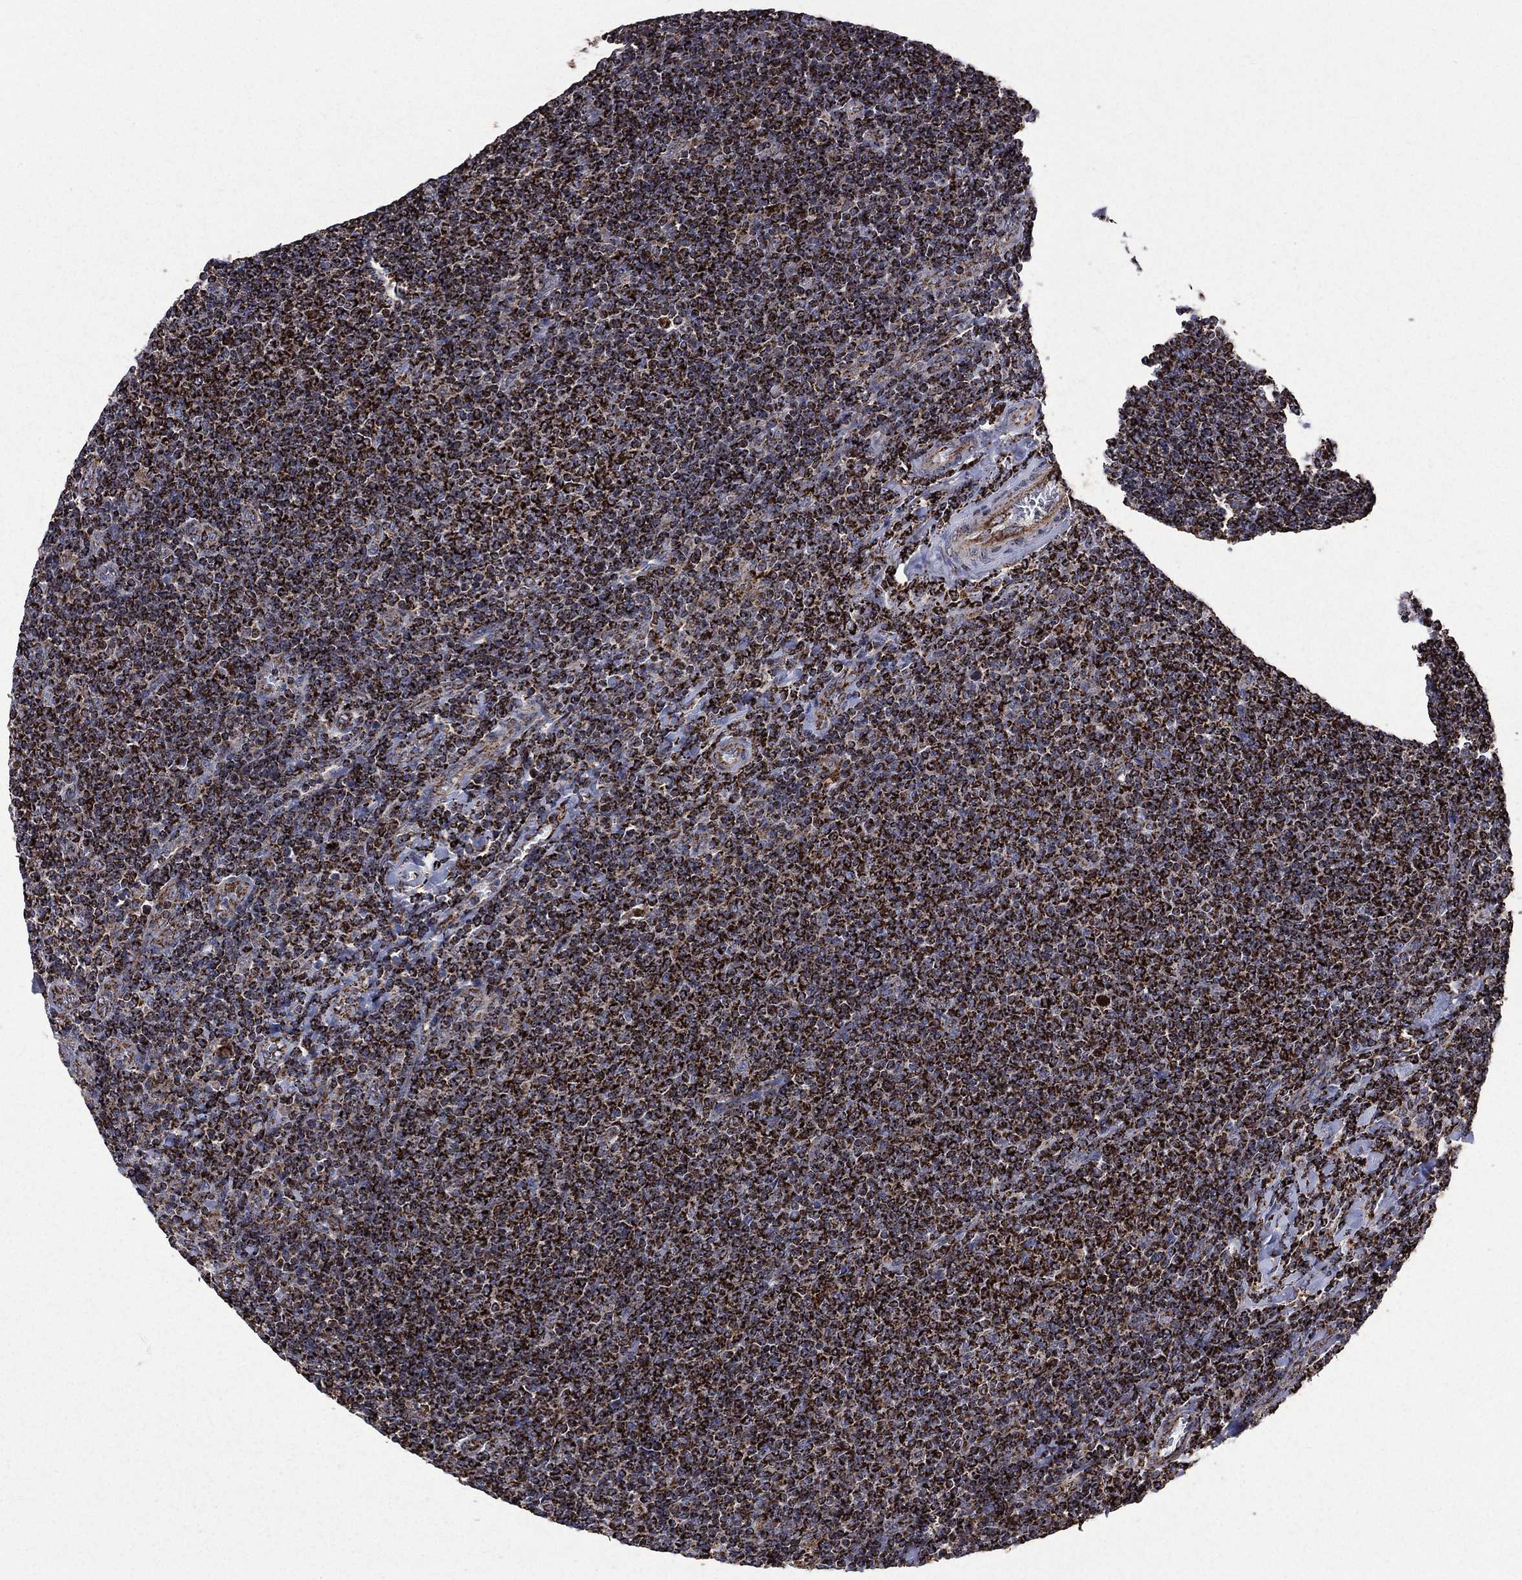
{"staining": {"intensity": "strong", "quantity": ">75%", "location": "cytoplasmic/membranous"}, "tissue": "lymphoma", "cell_type": "Tumor cells", "image_type": "cancer", "snomed": [{"axis": "morphology", "description": "Malignant lymphoma, non-Hodgkin's type, Low grade"}, {"axis": "topography", "description": "Lymph node"}], "caption": "IHC (DAB) staining of low-grade malignant lymphoma, non-Hodgkin's type displays strong cytoplasmic/membranous protein positivity in about >75% of tumor cells.", "gene": "GOT2", "patient": {"sex": "male", "age": 52}}